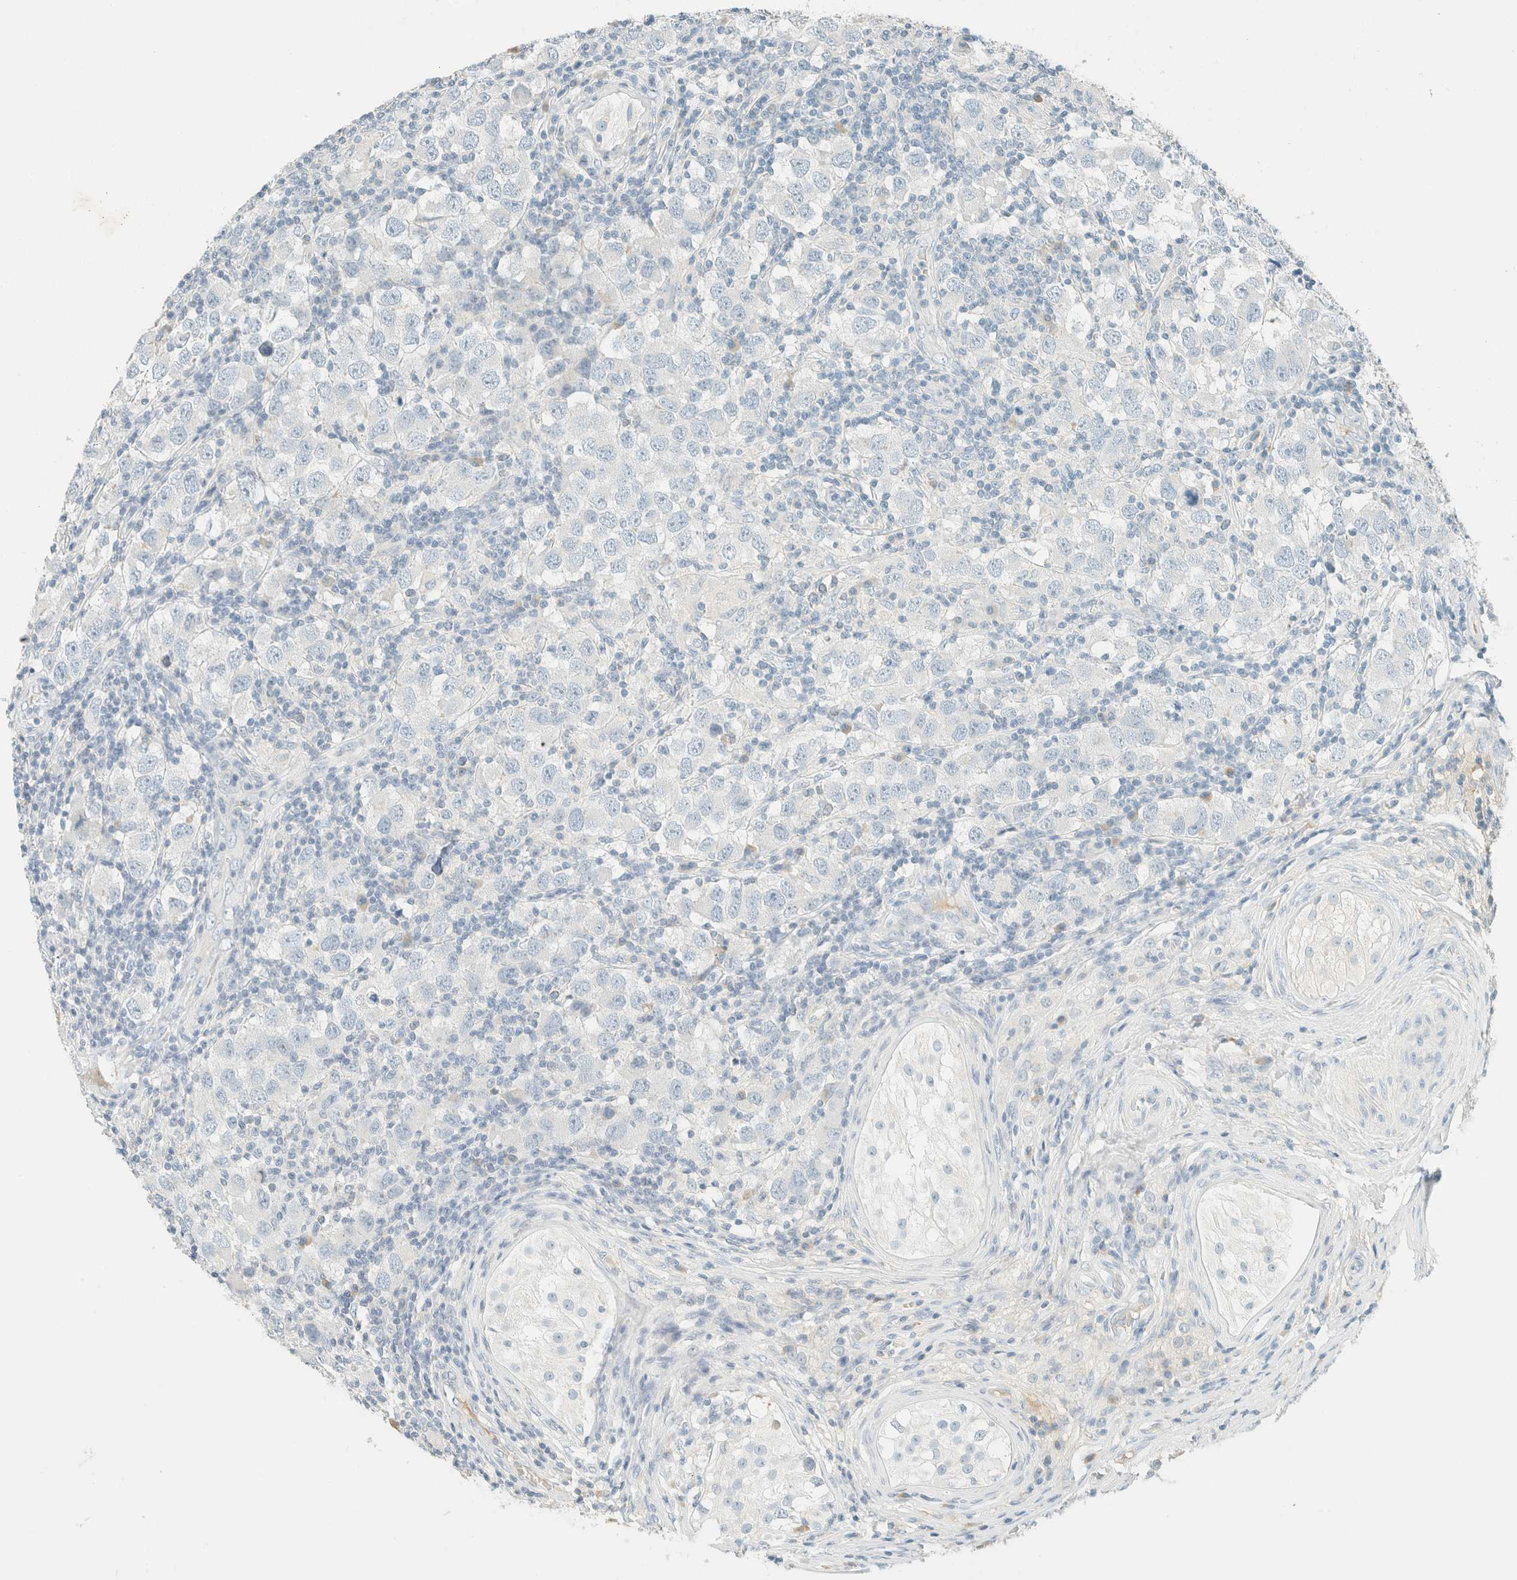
{"staining": {"intensity": "negative", "quantity": "none", "location": "none"}, "tissue": "testis cancer", "cell_type": "Tumor cells", "image_type": "cancer", "snomed": [{"axis": "morphology", "description": "Carcinoma, Embryonal, NOS"}, {"axis": "topography", "description": "Testis"}], "caption": "There is no significant expression in tumor cells of embryonal carcinoma (testis). (DAB (3,3'-diaminobenzidine) immunohistochemistry (IHC) visualized using brightfield microscopy, high magnification).", "gene": "GPA33", "patient": {"sex": "male", "age": 21}}